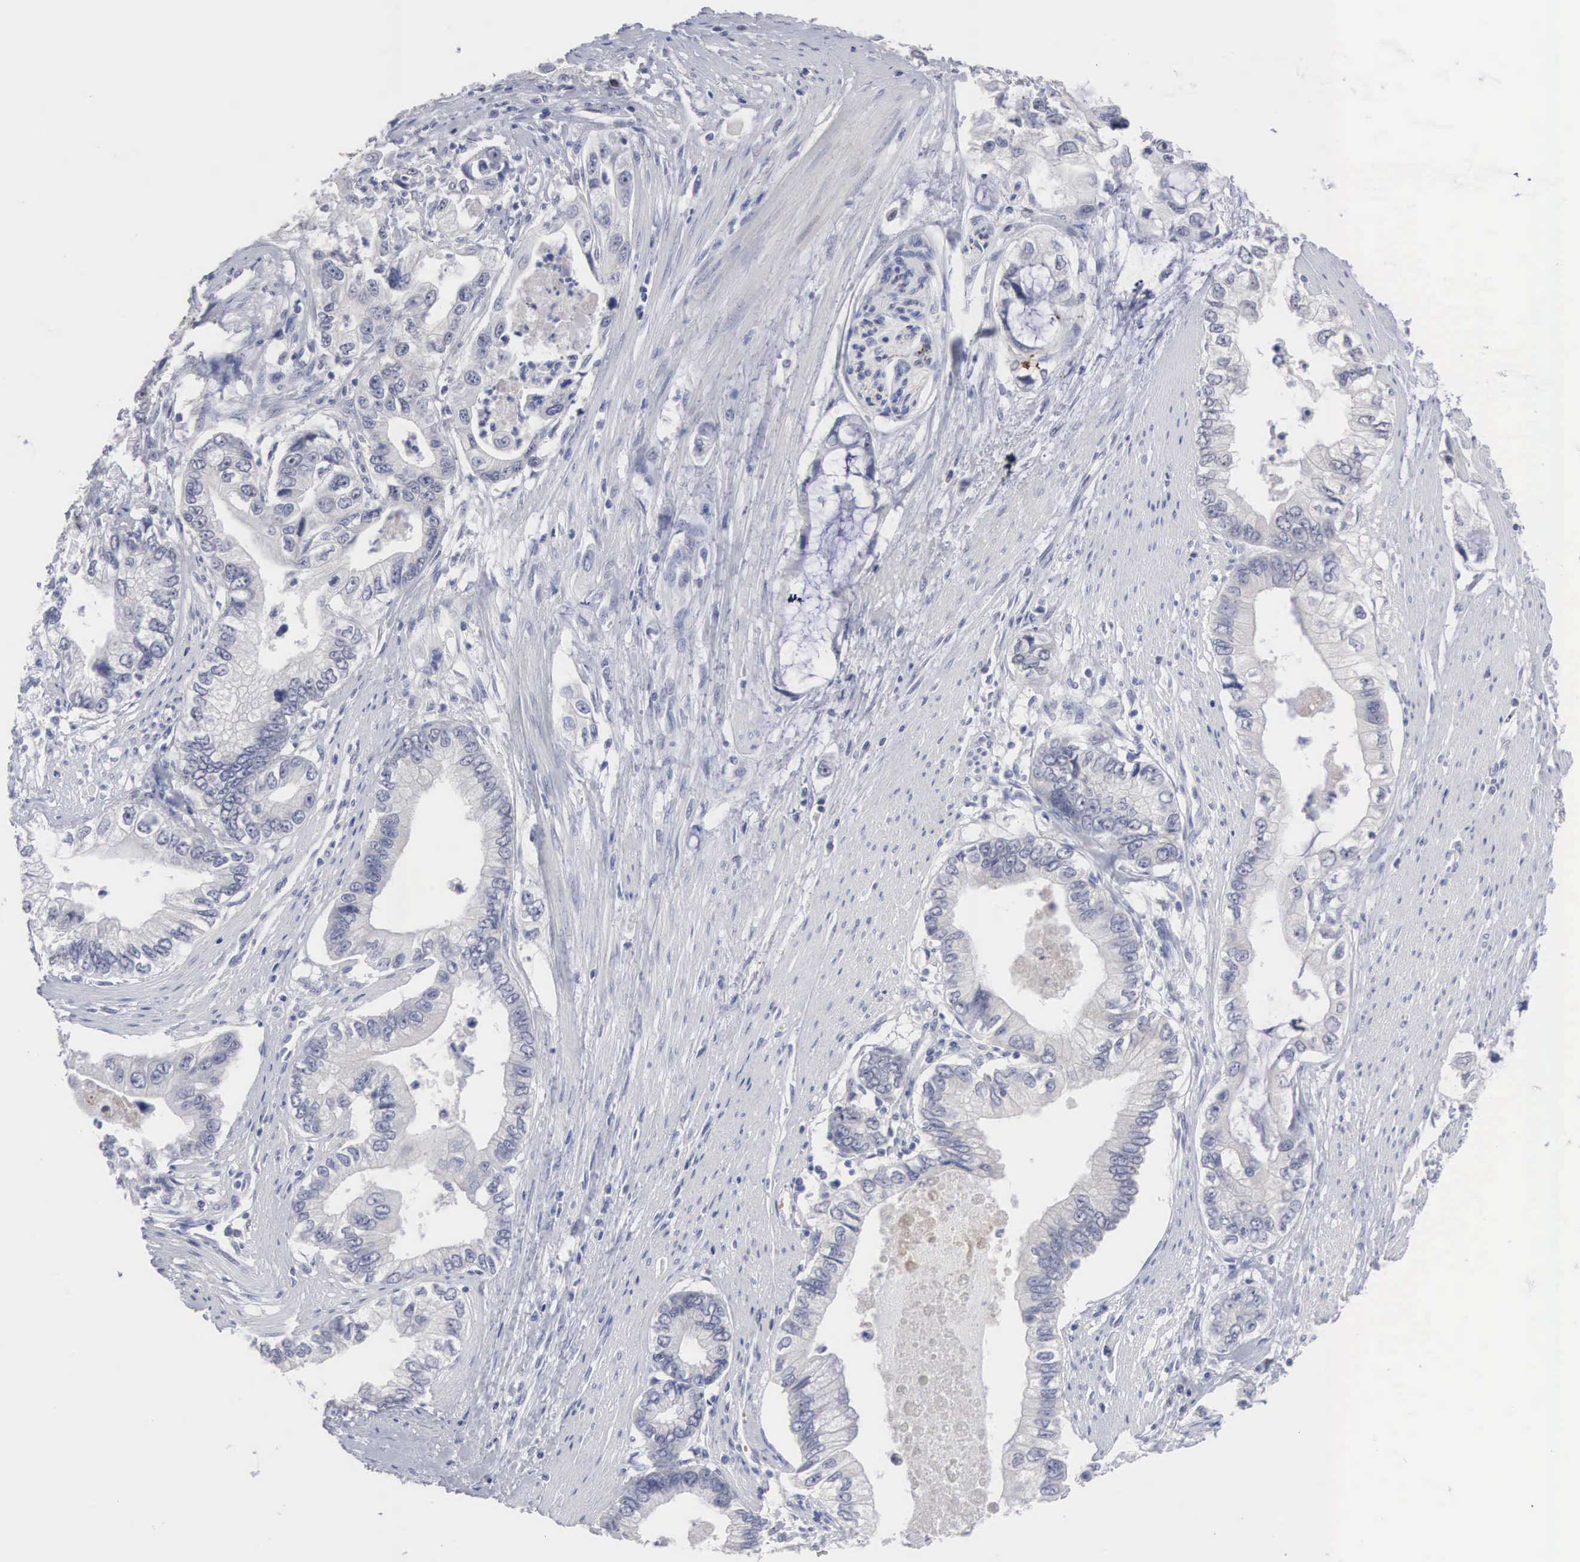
{"staining": {"intensity": "negative", "quantity": "none", "location": "none"}, "tissue": "pancreatic cancer", "cell_type": "Tumor cells", "image_type": "cancer", "snomed": [{"axis": "morphology", "description": "Adenocarcinoma, NOS"}, {"axis": "topography", "description": "Pancreas"}, {"axis": "topography", "description": "Stomach, upper"}], "caption": "The histopathology image displays no significant positivity in tumor cells of adenocarcinoma (pancreatic). (Stains: DAB IHC with hematoxylin counter stain, Microscopy: brightfield microscopy at high magnification).", "gene": "ACOT4", "patient": {"sex": "male", "age": 77}}